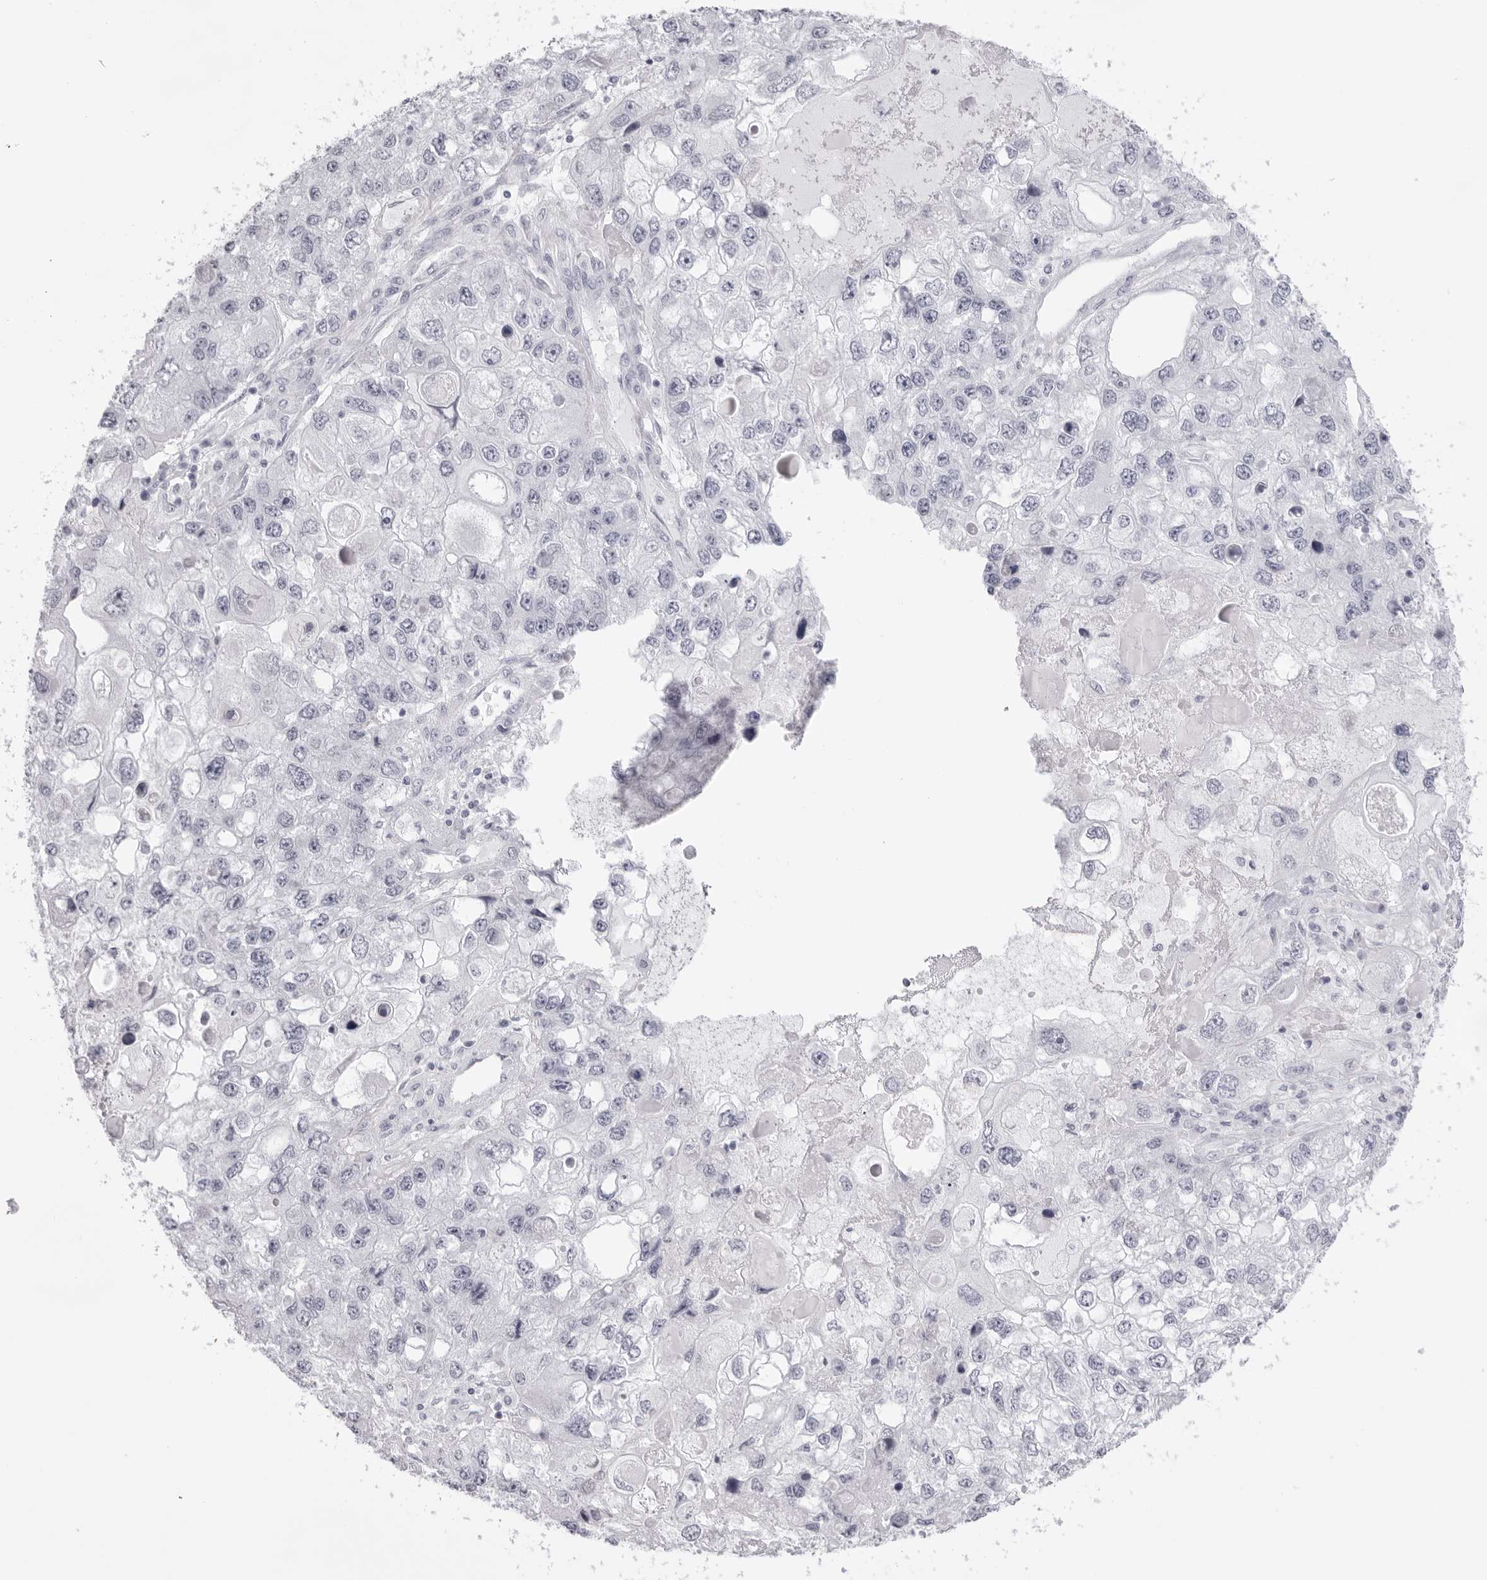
{"staining": {"intensity": "negative", "quantity": "none", "location": "none"}, "tissue": "endometrial cancer", "cell_type": "Tumor cells", "image_type": "cancer", "snomed": [{"axis": "morphology", "description": "Adenocarcinoma, NOS"}, {"axis": "topography", "description": "Endometrium"}], "caption": "Tumor cells show no significant positivity in endometrial cancer.", "gene": "KLK12", "patient": {"sex": "female", "age": 49}}